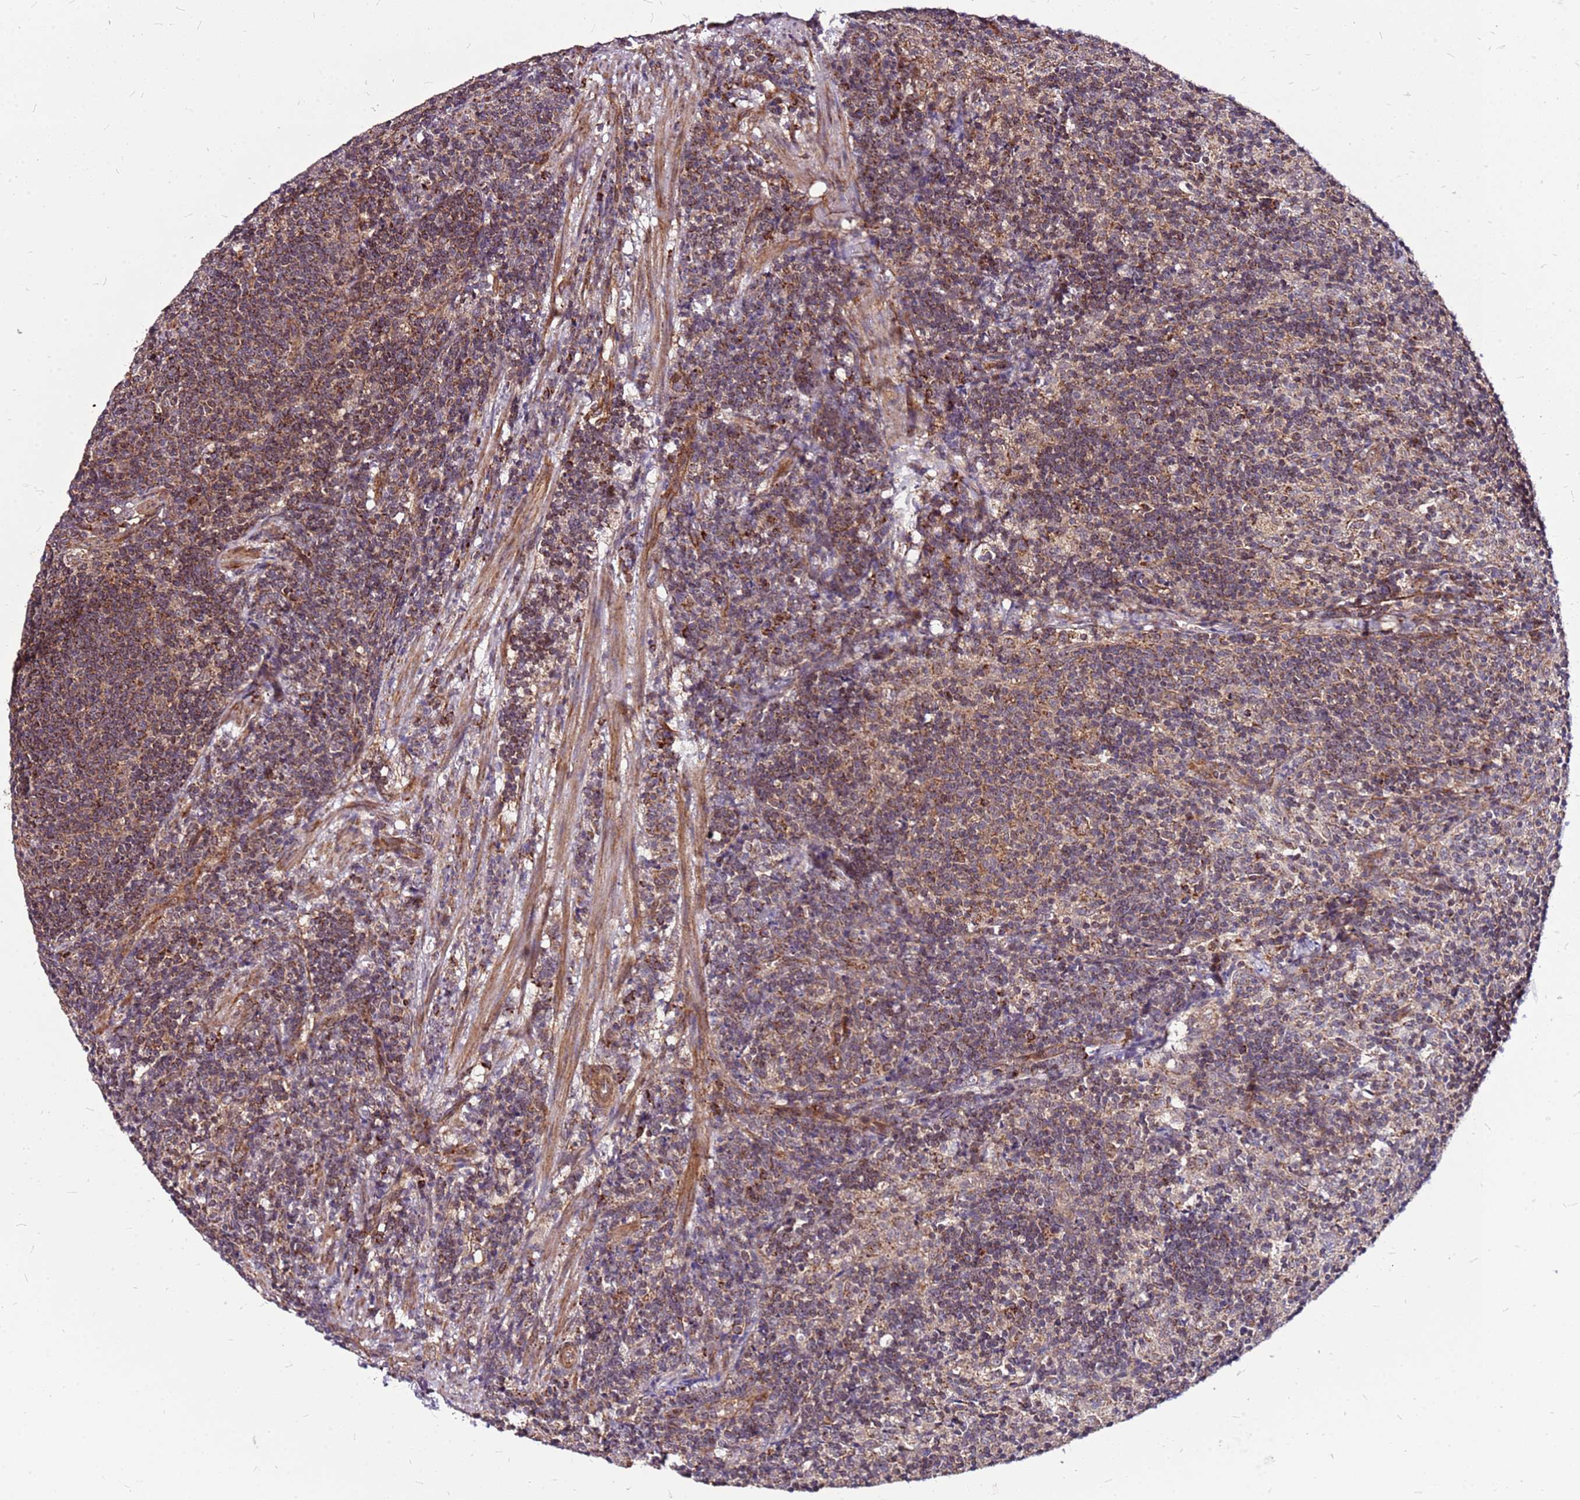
{"staining": {"intensity": "weak", "quantity": "25%-75%", "location": "cytoplasmic/membranous"}, "tissue": "lymph node", "cell_type": "Germinal center cells", "image_type": "normal", "snomed": [{"axis": "morphology", "description": "Normal tissue, NOS"}, {"axis": "topography", "description": "Lymph node"}], "caption": "Protein expression analysis of normal lymph node shows weak cytoplasmic/membranous expression in approximately 25%-75% of germinal center cells.", "gene": "OR51T1", "patient": {"sex": "female", "age": 30}}